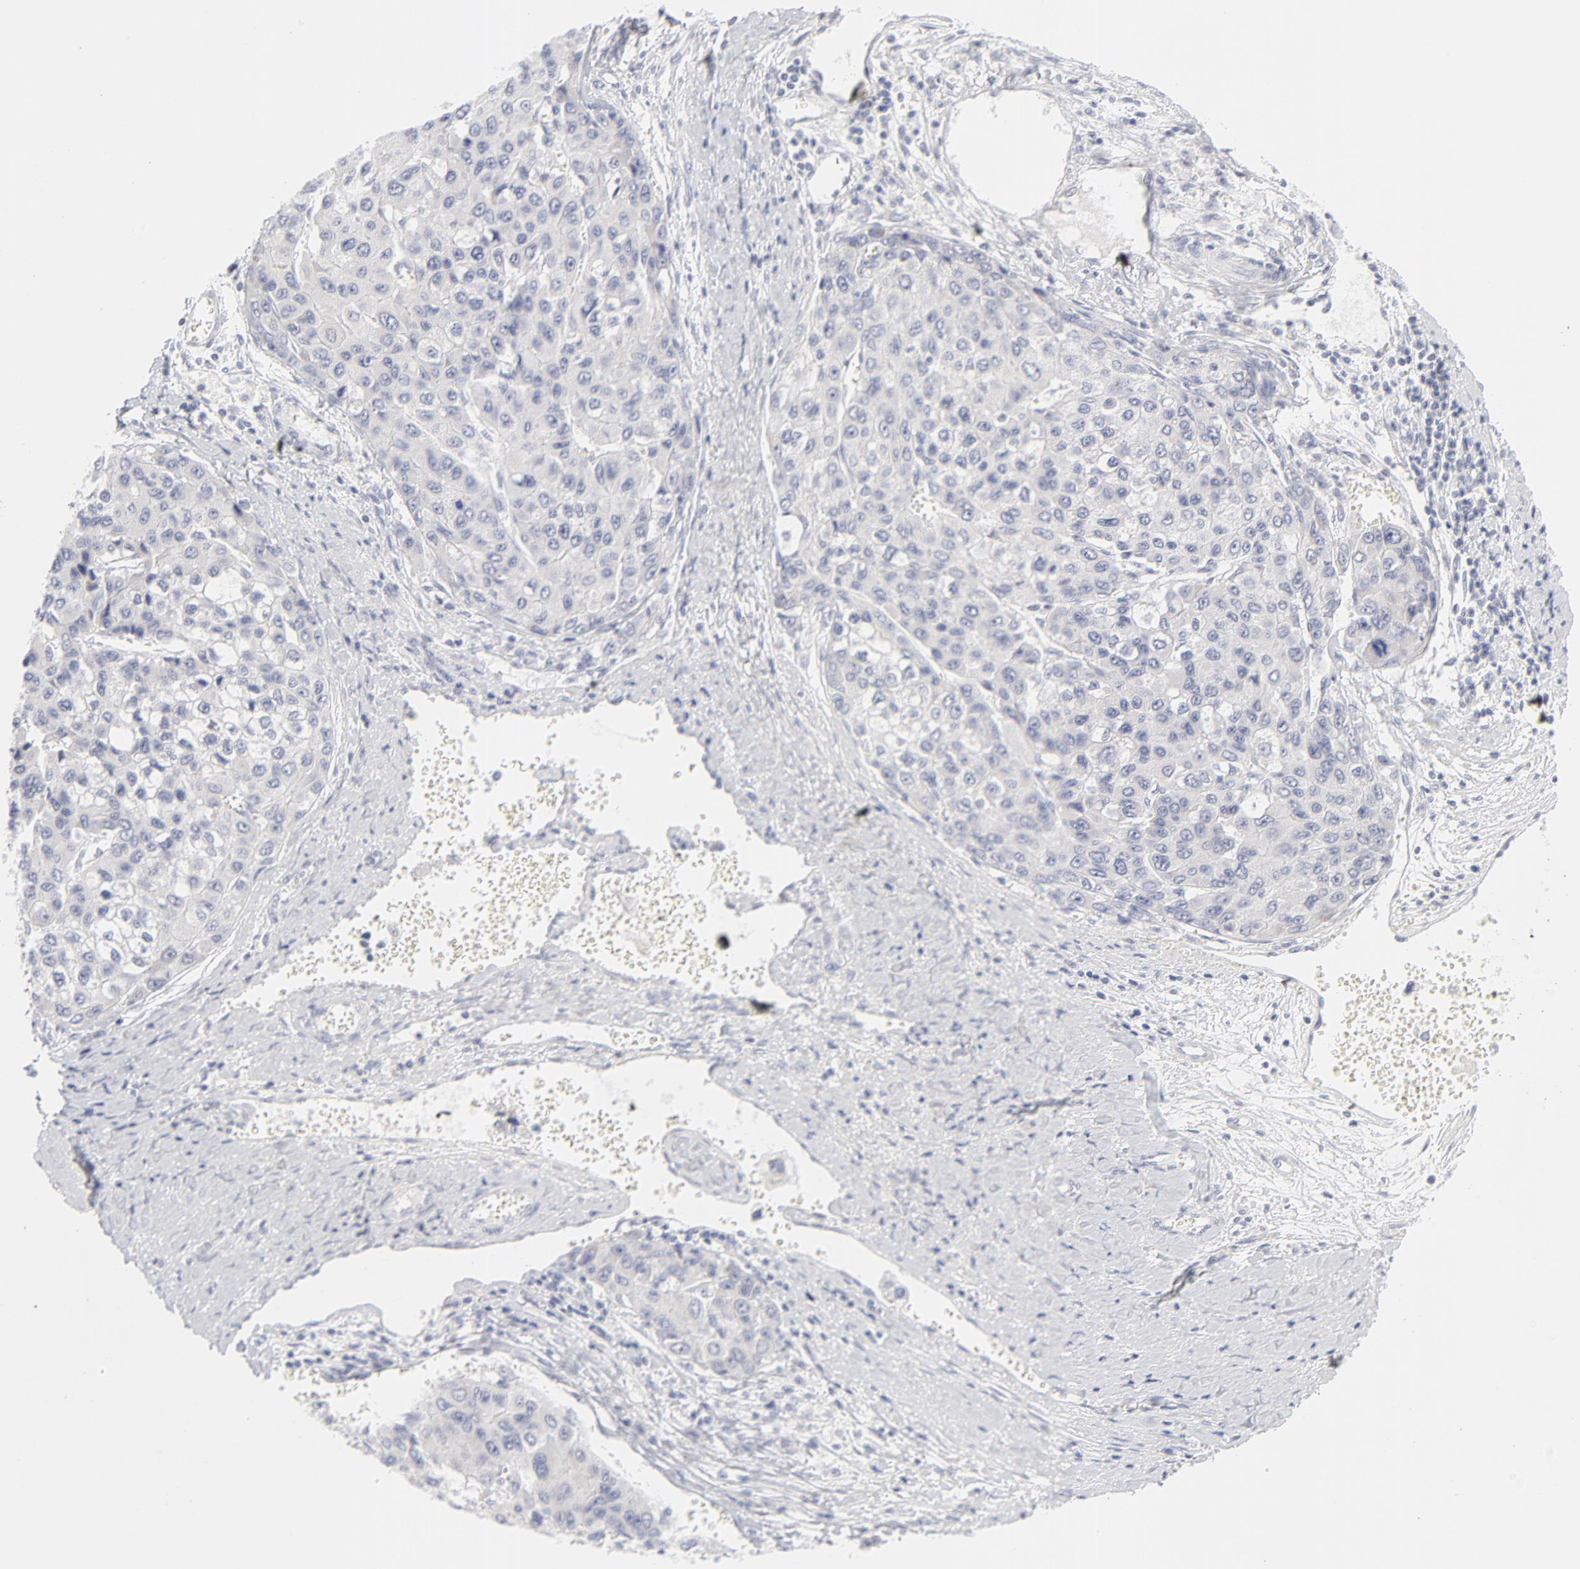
{"staining": {"intensity": "negative", "quantity": "none", "location": "none"}, "tissue": "liver cancer", "cell_type": "Tumor cells", "image_type": "cancer", "snomed": [{"axis": "morphology", "description": "Carcinoma, Hepatocellular, NOS"}, {"axis": "topography", "description": "Liver"}], "caption": "Protein analysis of liver cancer (hepatocellular carcinoma) exhibits no significant expression in tumor cells.", "gene": "NPNT", "patient": {"sex": "female", "age": 66}}